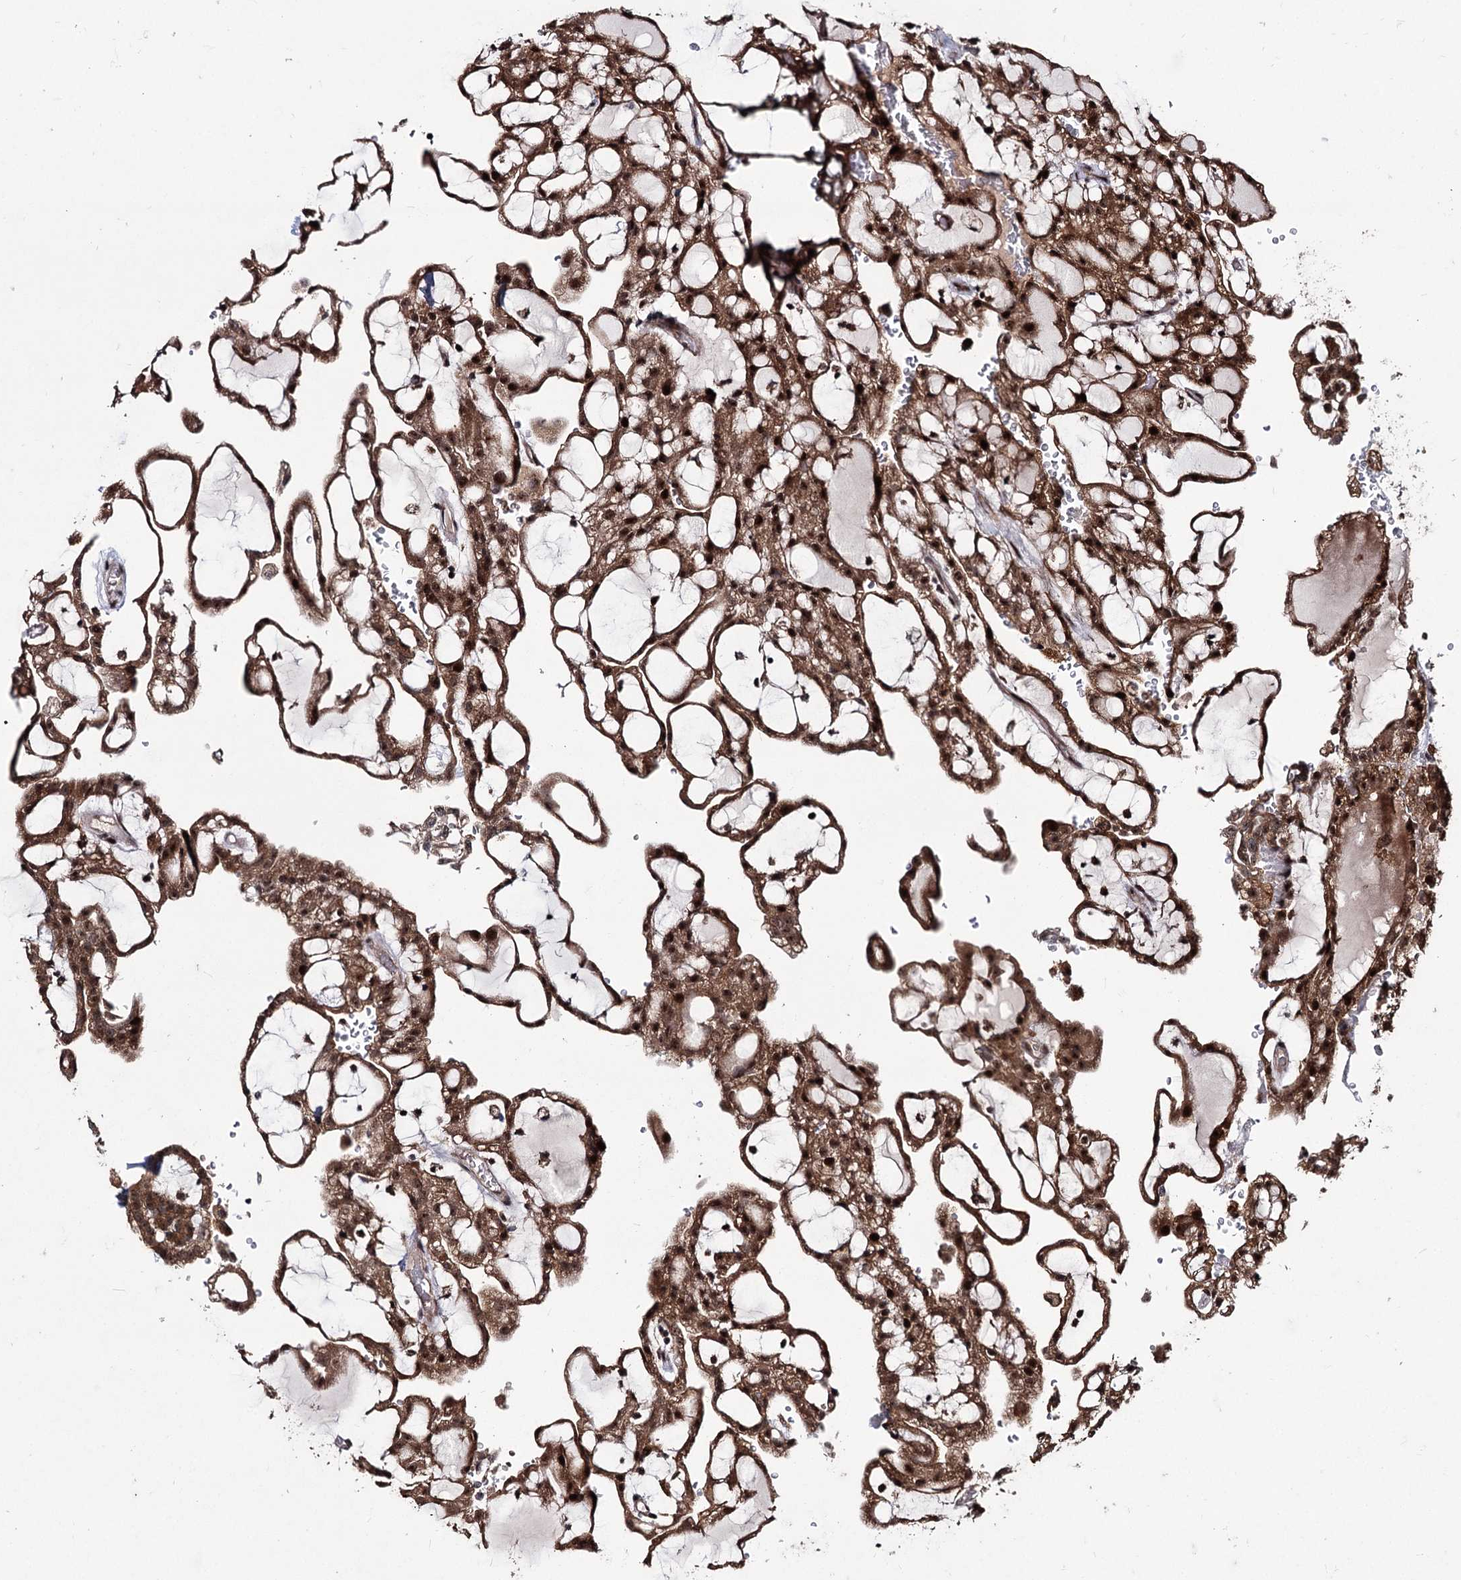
{"staining": {"intensity": "strong", "quantity": ">75%", "location": "cytoplasmic/membranous,nuclear"}, "tissue": "renal cancer", "cell_type": "Tumor cells", "image_type": "cancer", "snomed": [{"axis": "morphology", "description": "Adenocarcinoma, NOS"}, {"axis": "topography", "description": "Kidney"}], "caption": "Protein staining of adenocarcinoma (renal) tissue exhibits strong cytoplasmic/membranous and nuclear expression in approximately >75% of tumor cells.", "gene": "MKNK2", "patient": {"sex": "male", "age": 63}}